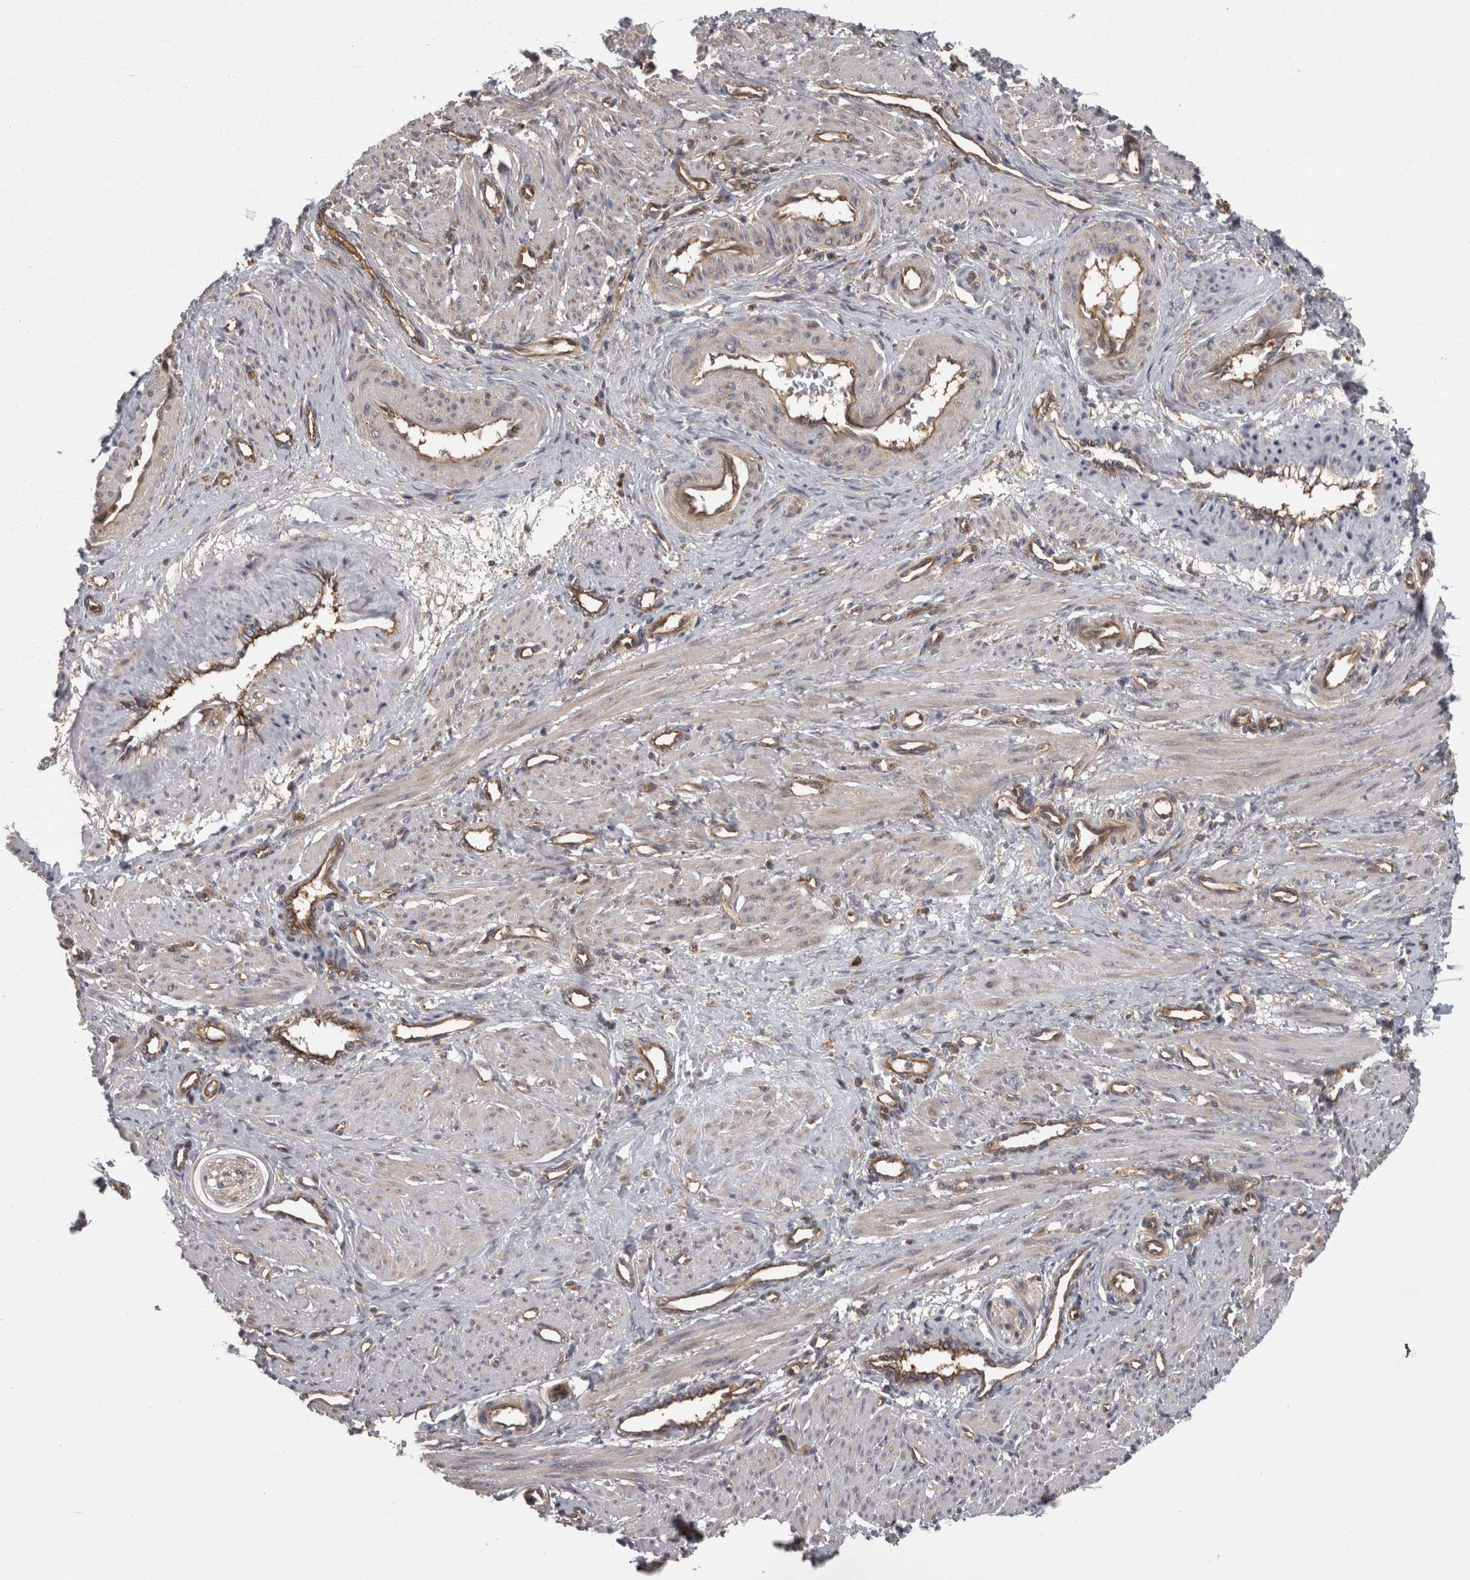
{"staining": {"intensity": "negative", "quantity": "none", "location": "none"}, "tissue": "smooth muscle", "cell_type": "Smooth muscle cells", "image_type": "normal", "snomed": [{"axis": "morphology", "description": "Normal tissue, NOS"}, {"axis": "topography", "description": "Endometrium"}], "caption": "Immunohistochemistry photomicrograph of normal smooth muscle stained for a protein (brown), which exhibits no staining in smooth muscle cells.", "gene": "SMCR8", "patient": {"sex": "female", "age": 33}}